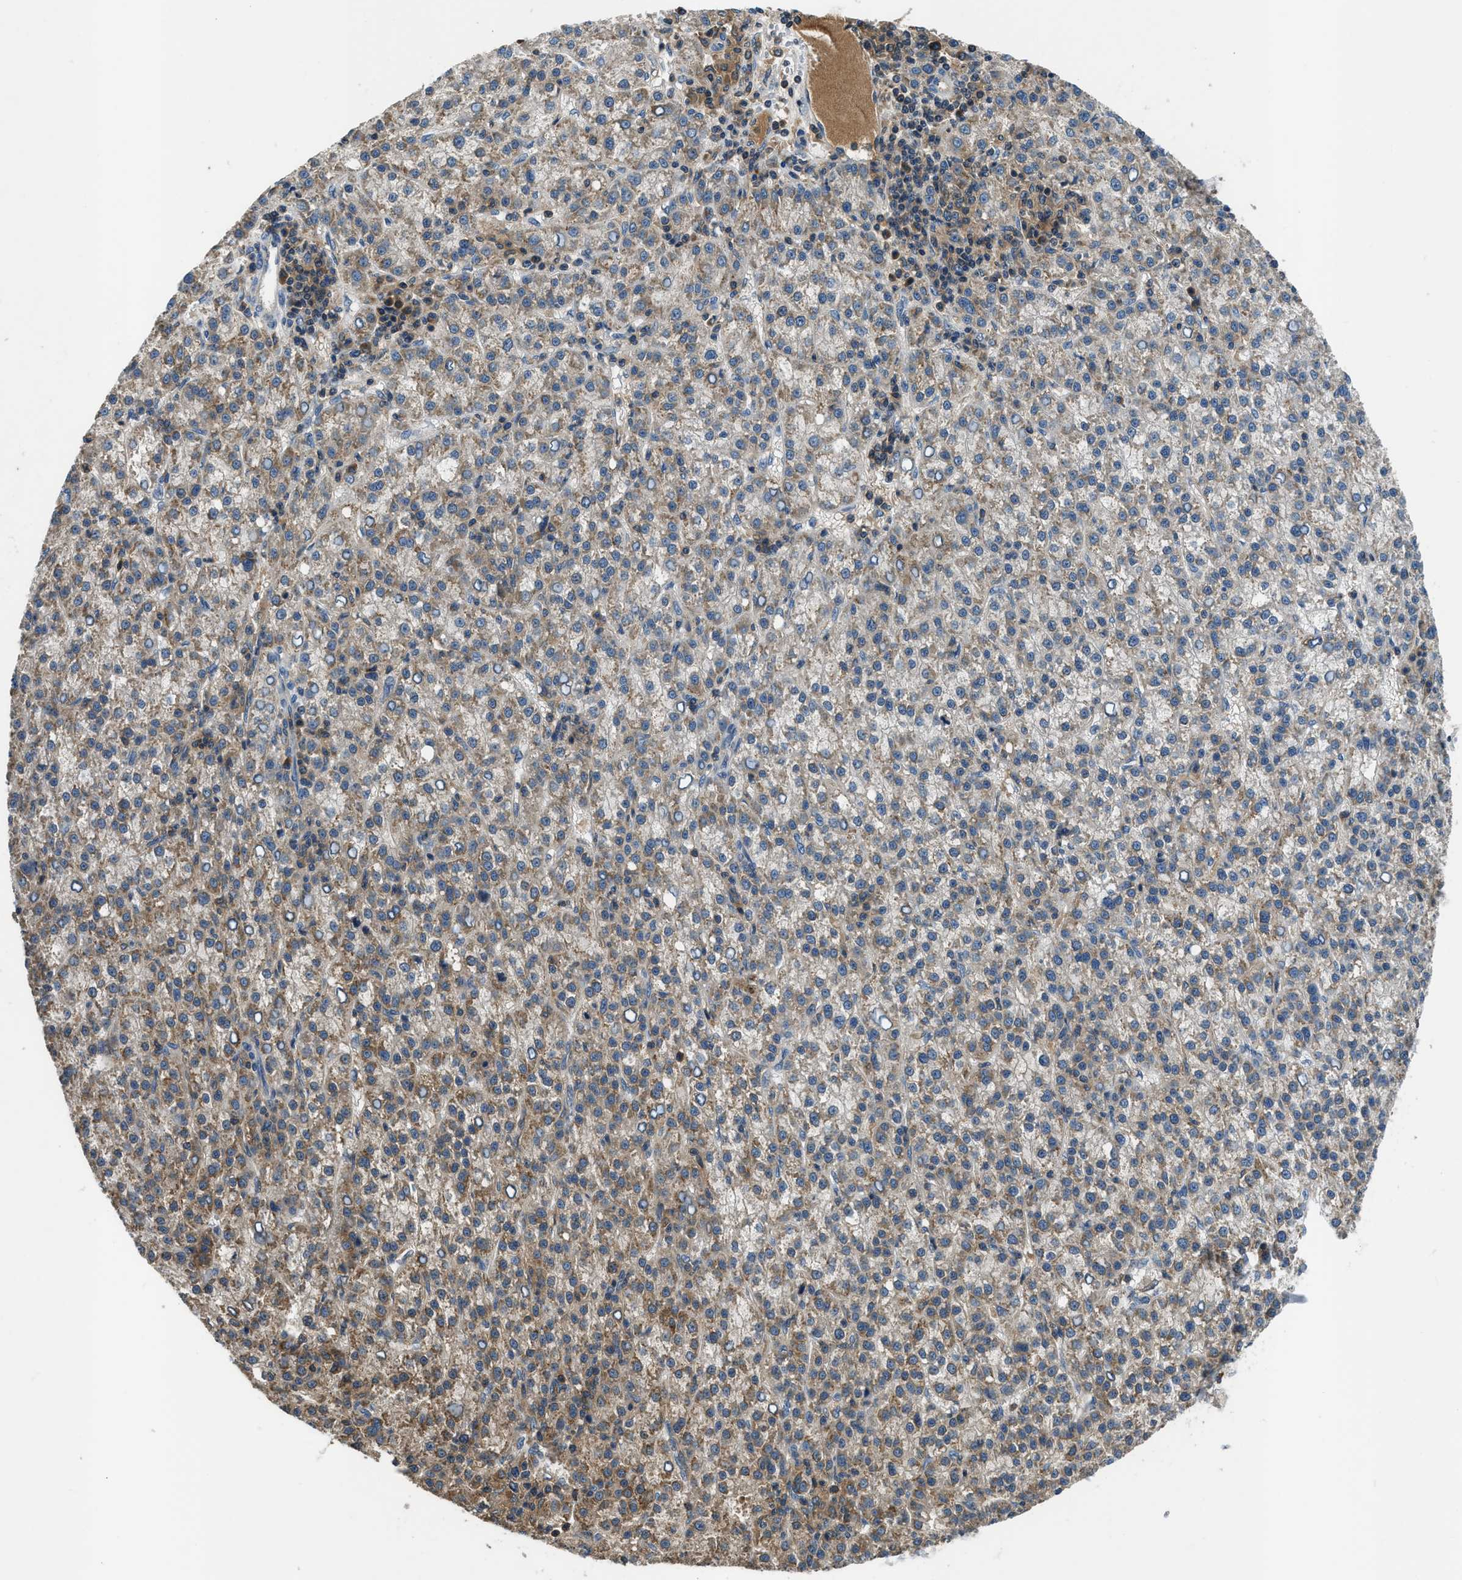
{"staining": {"intensity": "moderate", "quantity": "25%-75%", "location": "cytoplasmic/membranous"}, "tissue": "liver cancer", "cell_type": "Tumor cells", "image_type": "cancer", "snomed": [{"axis": "morphology", "description": "Carcinoma, Hepatocellular, NOS"}, {"axis": "topography", "description": "Liver"}], "caption": "Immunohistochemistry (IHC) (DAB (3,3'-diaminobenzidine)) staining of liver cancer (hepatocellular carcinoma) shows moderate cytoplasmic/membranous protein staining in about 25%-75% of tumor cells.", "gene": "PAFAH2", "patient": {"sex": "female", "age": 58}}